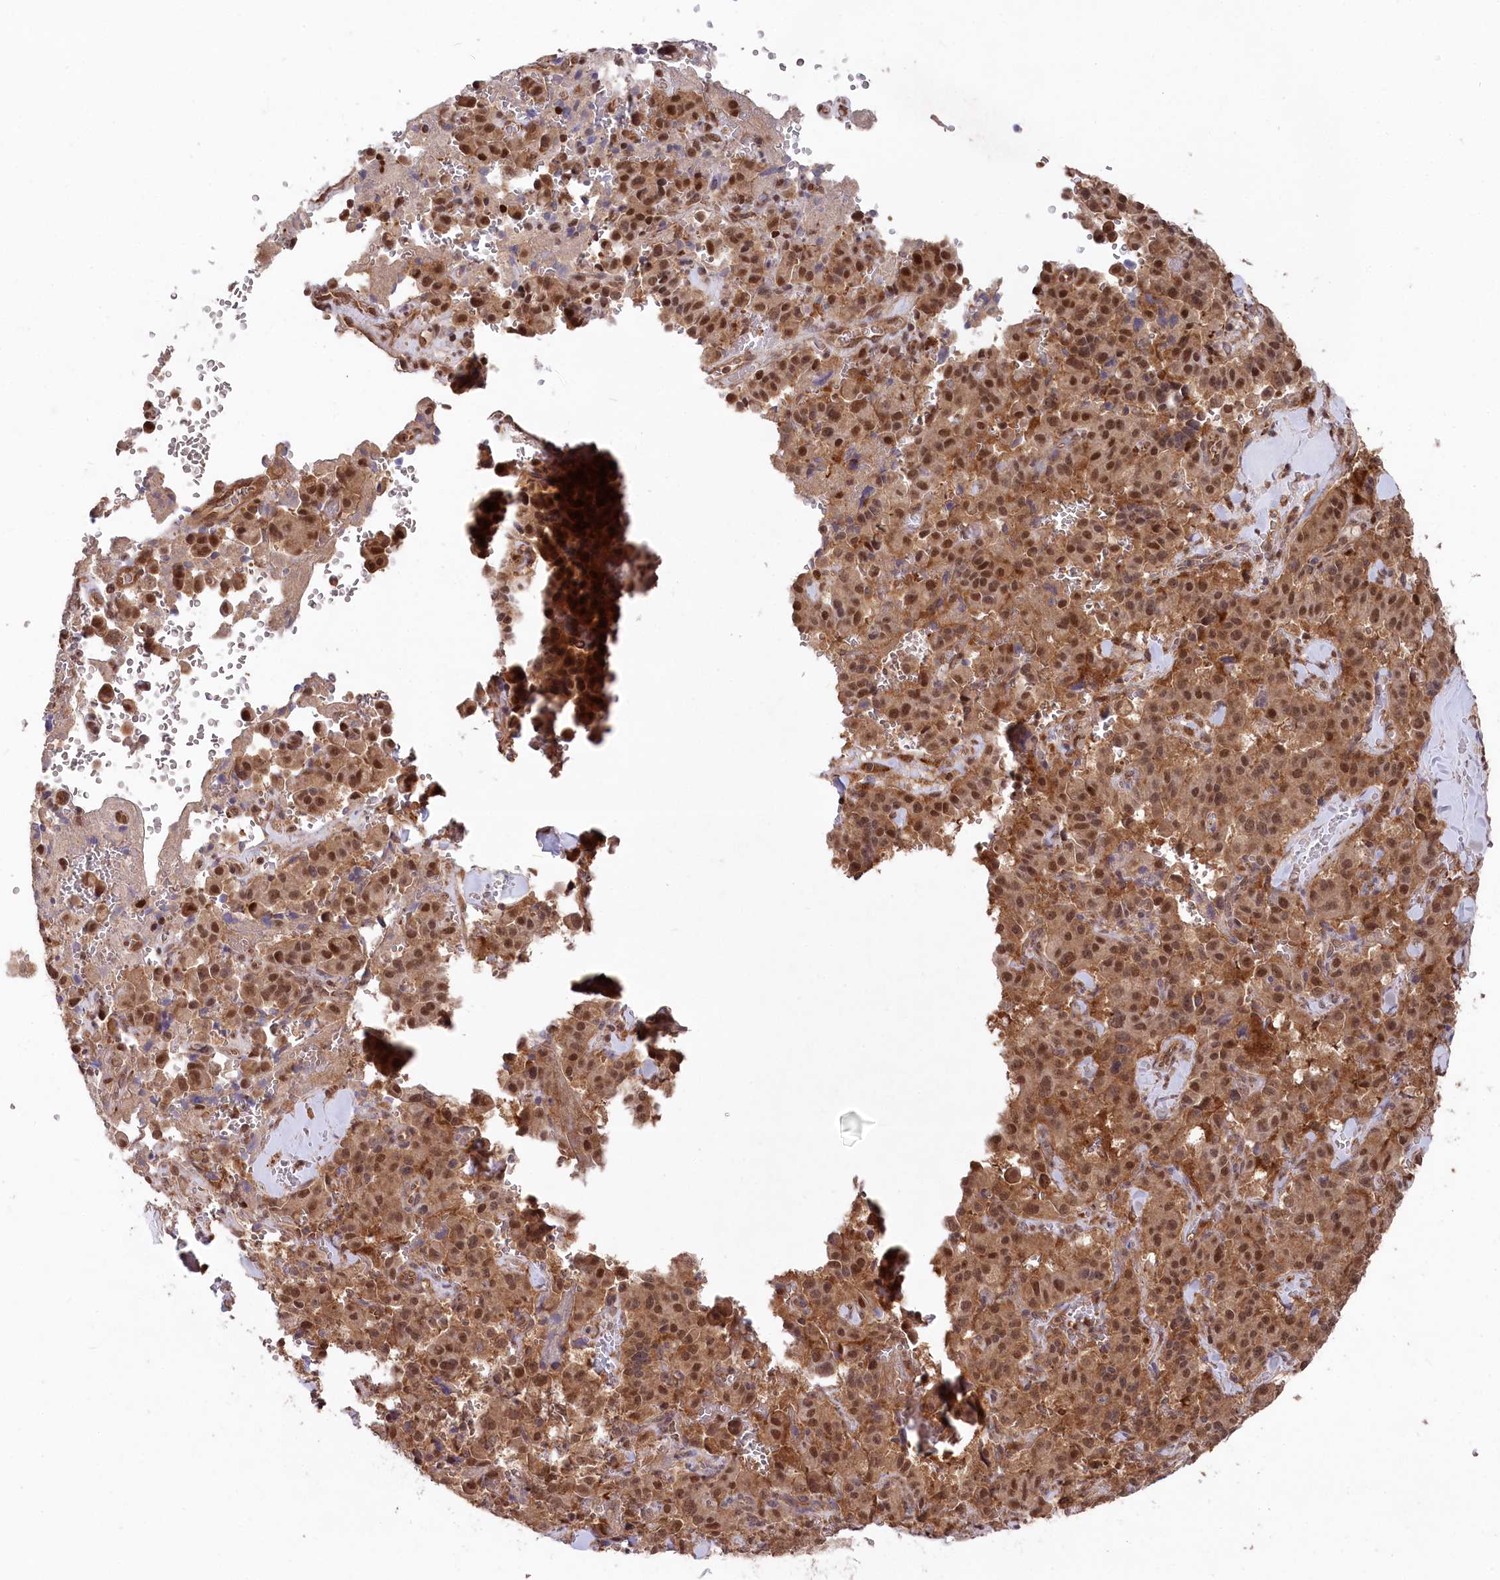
{"staining": {"intensity": "moderate", "quantity": ">75%", "location": "cytoplasmic/membranous,nuclear"}, "tissue": "pancreatic cancer", "cell_type": "Tumor cells", "image_type": "cancer", "snomed": [{"axis": "morphology", "description": "Adenocarcinoma, NOS"}, {"axis": "topography", "description": "Pancreas"}], "caption": "High-power microscopy captured an immunohistochemistry histopathology image of pancreatic cancer (adenocarcinoma), revealing moderate cytoplasmic/membranous and nuclear staining in approximately >75% of tumor cells. Using DAB (brown) and hematoxylin (blue) stains, captured at high magnification using brightfield microscopy.", "gene": "PSMA1", "patient": {"sex": "male", "age": 65}}